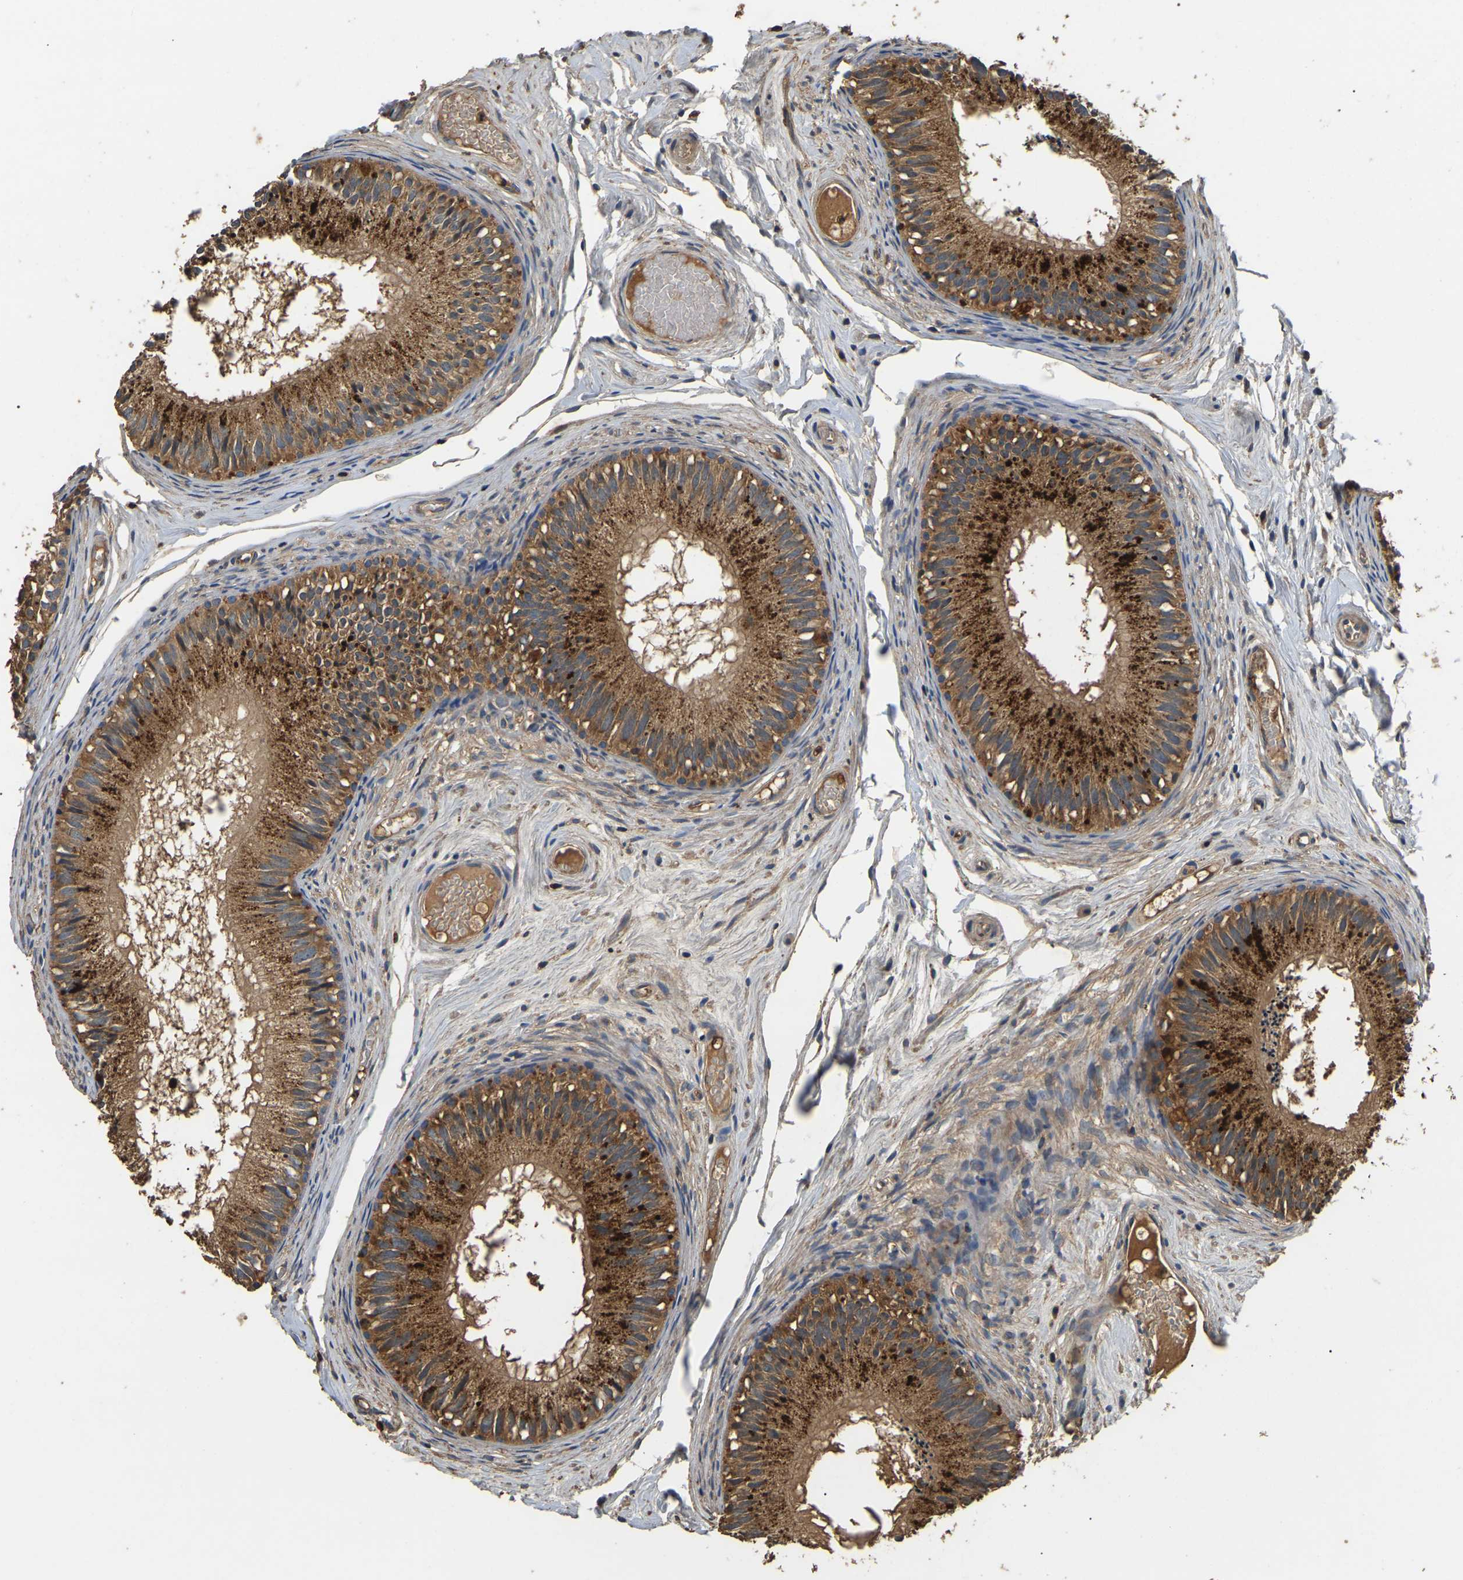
{"staining": {"intensity": "moderate", "quantity": ">75%", "location": "cytoplasmic/membranous"}, "tissue": "epididymis", "cell_type": "Glandular cells", "image_type": "normal", "snomed": [{"axis": "morphology", "description": "Normal tissue, NOS"}, {"axis": "topography", "description": "Epididymis"}], "caption": "The photomicrograph demonstrates immunohistochemical staining of benign epididymis. There is moderate cytoplasmic/membranous staining is present in approximately >75% of glandular cells.", "gene": "SMPD2", "patient": {"sex": "male", "age": 46}}